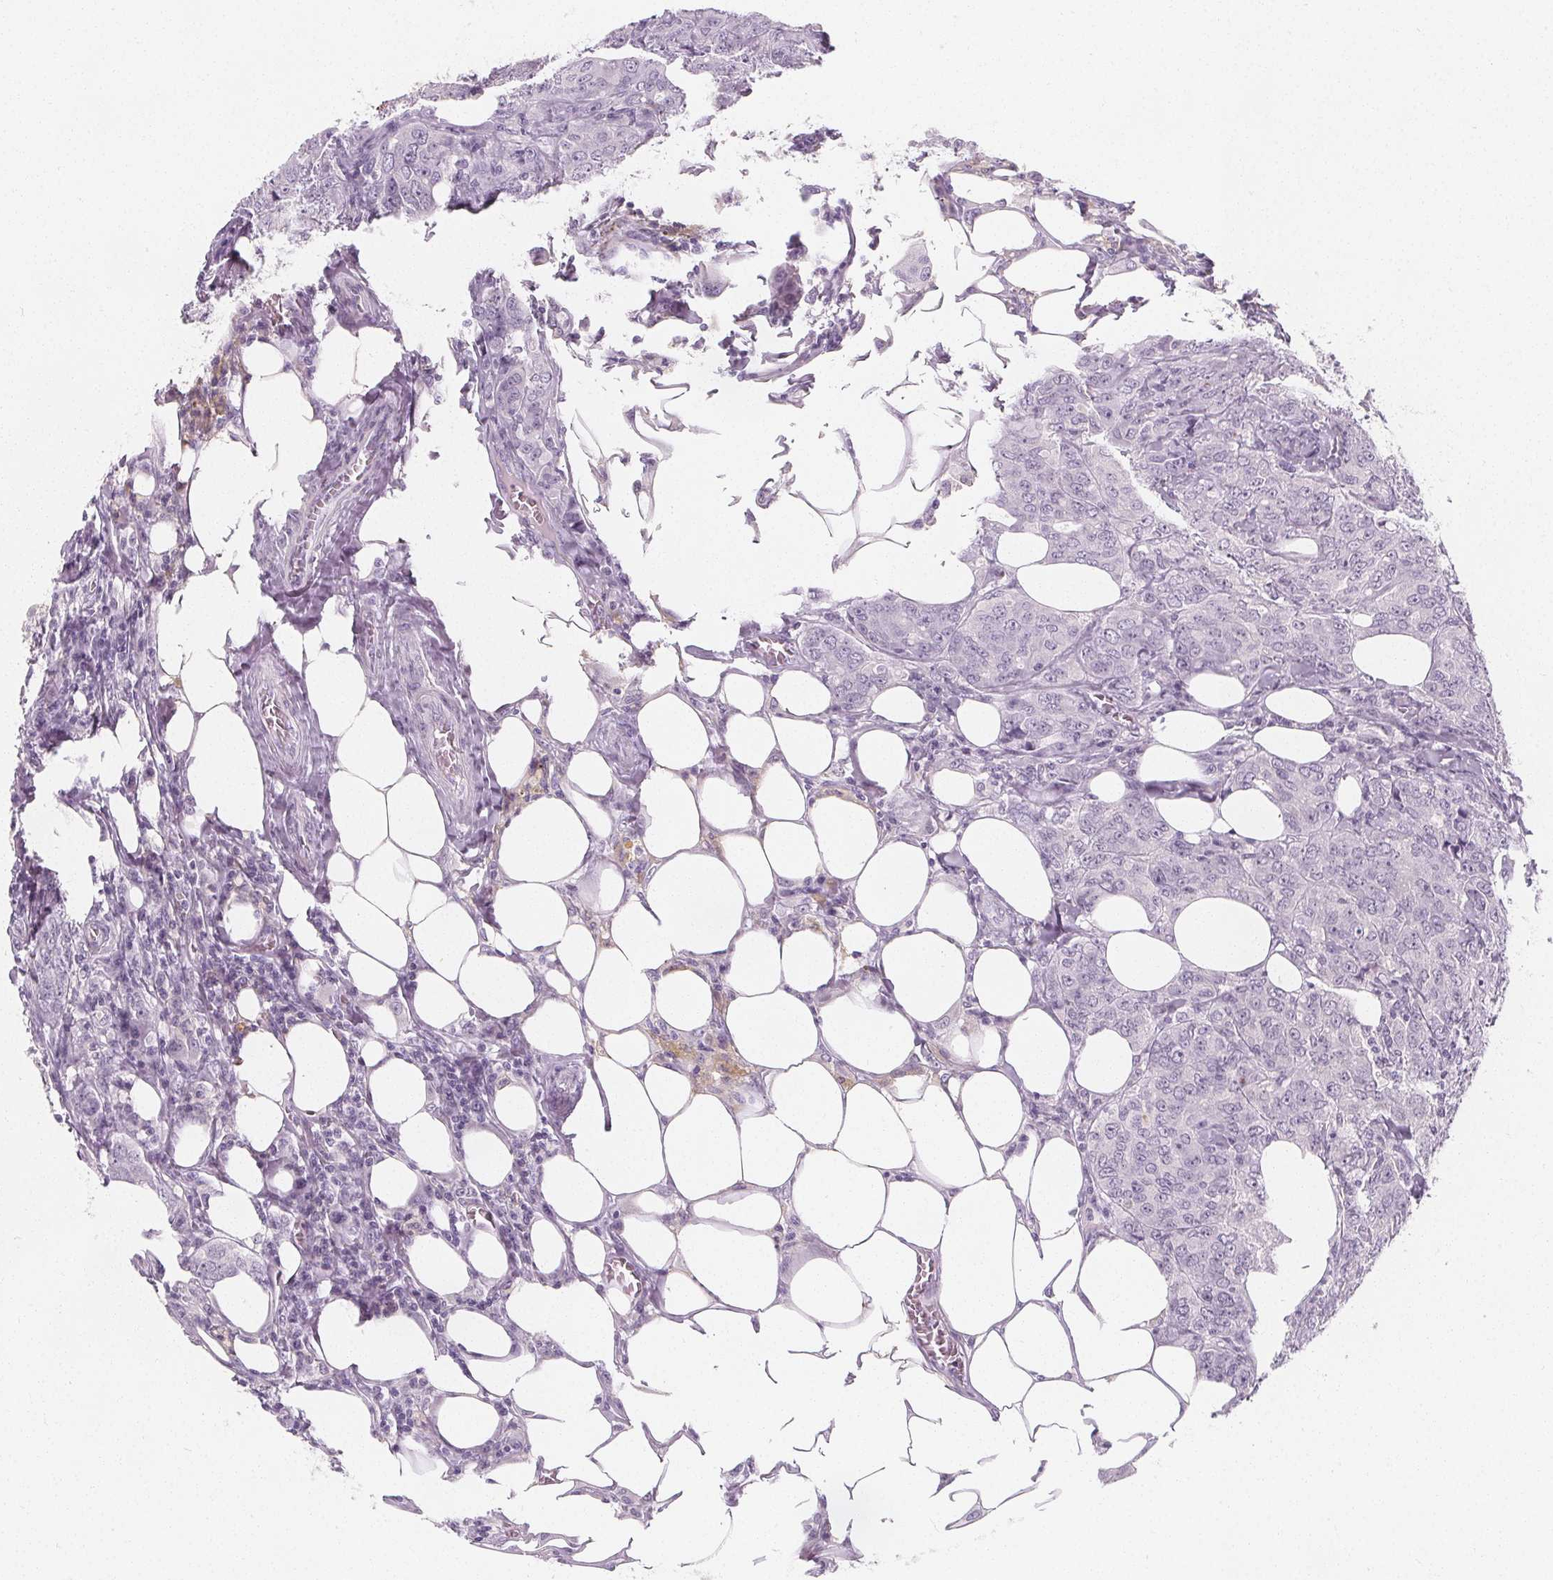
{"staining": {"intensity": "negative", "quantity": "none", "location": "none"}, "tissue": "breast cancer", "cell_type": "Tumor cells", "image_type": "cancer", "snomed": [{"axis": "morphology", "description": "Duct carcinoma"}, {"axis": "topography", "description": "Breast"}], "caption": "An immunohistochemistry (IHC) histopathology image of invasive ductal carcinoma (breast) is shown. There is no staining in tumor cells of invasive ductal carcinoma (breast). Brightfield microscopy of immunohistochemistry (IHC) stained with DAB (3,3'-diaminobenzidine) (brown) and hematoxylin (blue), captured at high magnification.", "gene": "DBX2", "patient": {"sex": "female", "age": 43}}